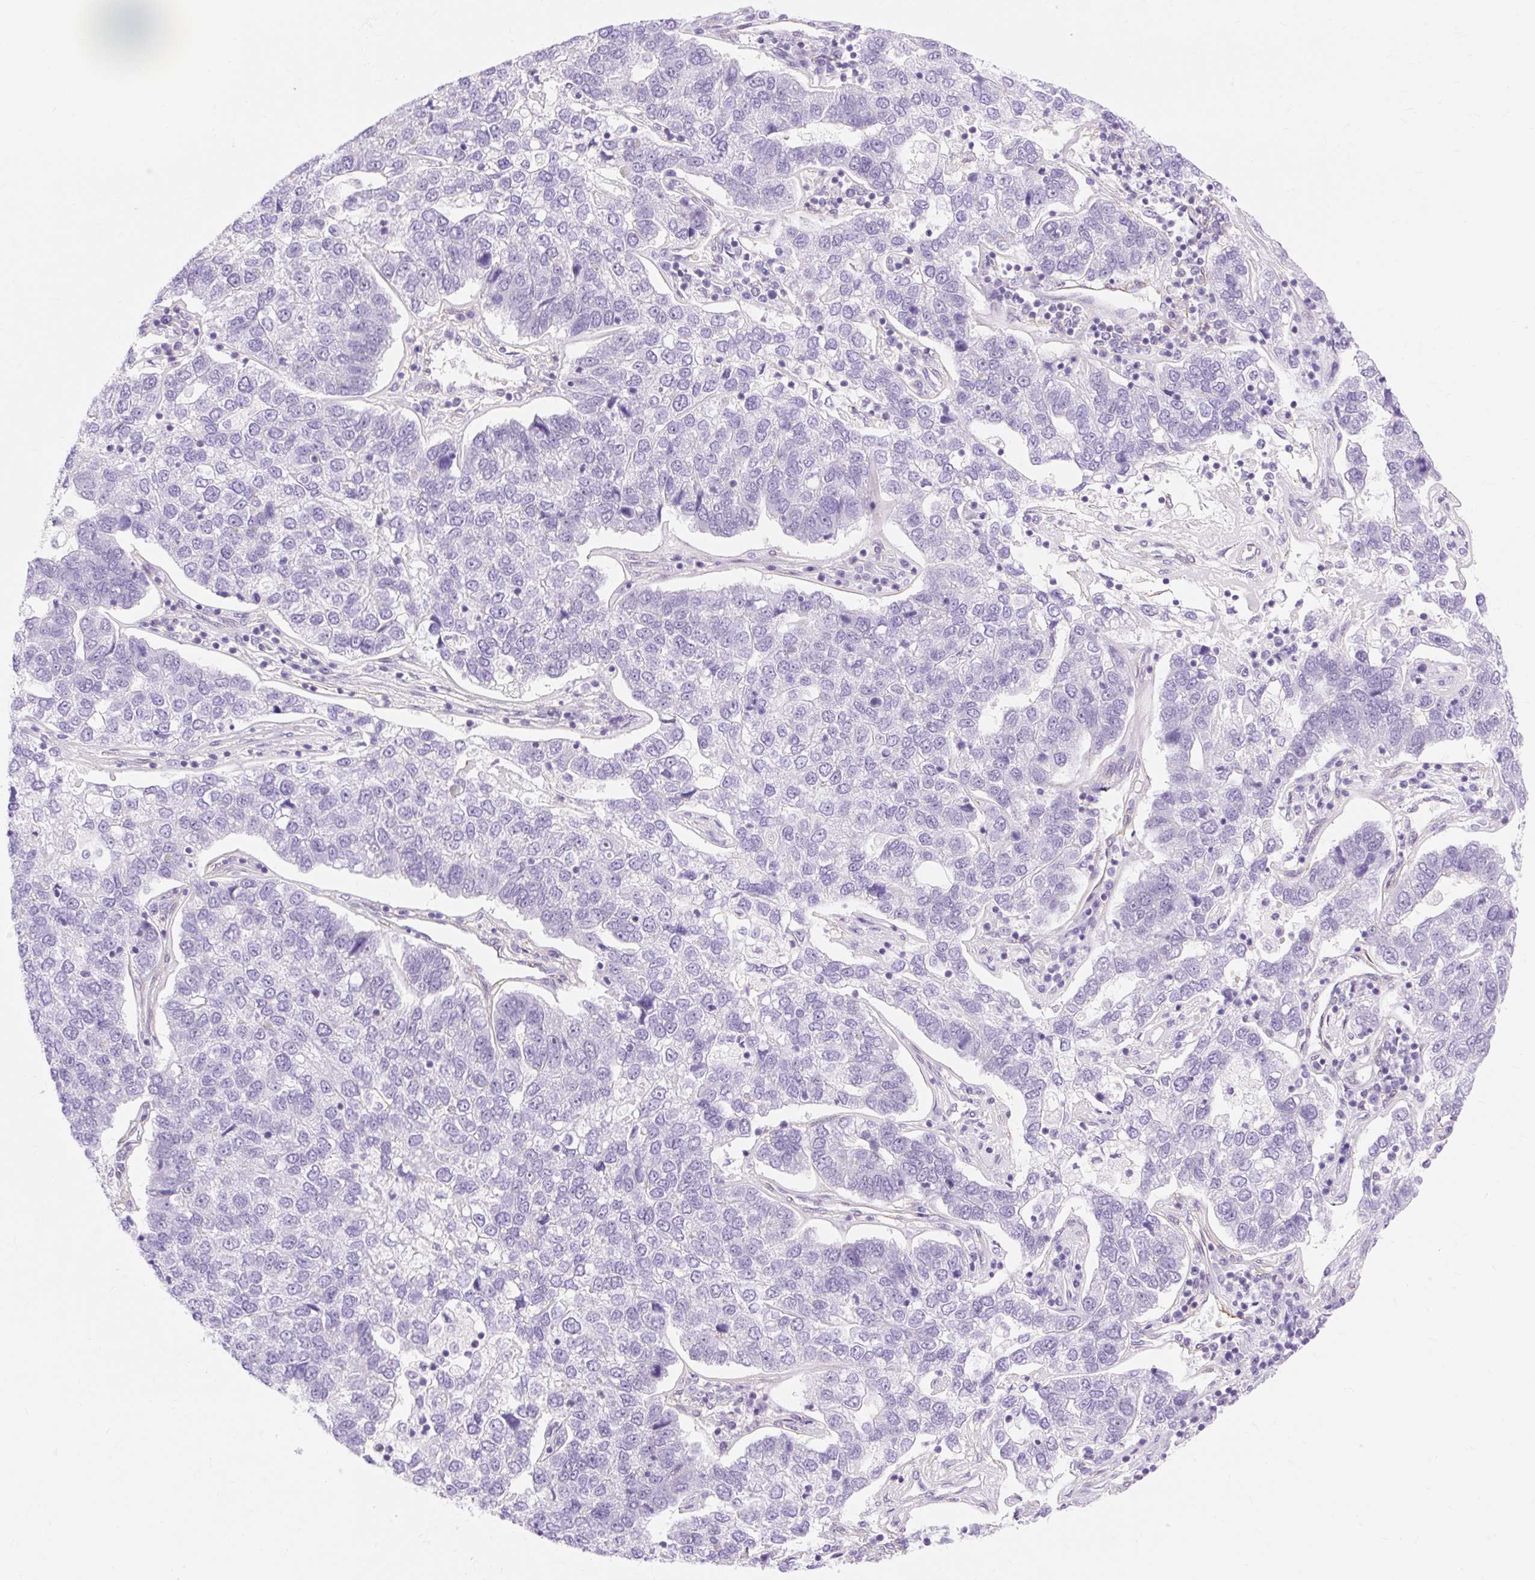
{"staining": {"intensity": "negative", "quantity": "none", "location": "none"}, "tissue": "pancreatic cancer", "cell_type": "Tumor cells", "image_type": "cancer", "snomed": [{"axis": "morphology", "description": "Adenocarcinoma, NOS"}, {"axis": "topography", "description": "Pancreas"}], "caption": "The histopathology image demonstrates no significant staining in tumor cells of adenocarcinoma (pancreatic). Nuclei are stained in blue.", "gene": "OBP2A", "patient": {"sex": "female", "age": 61}}